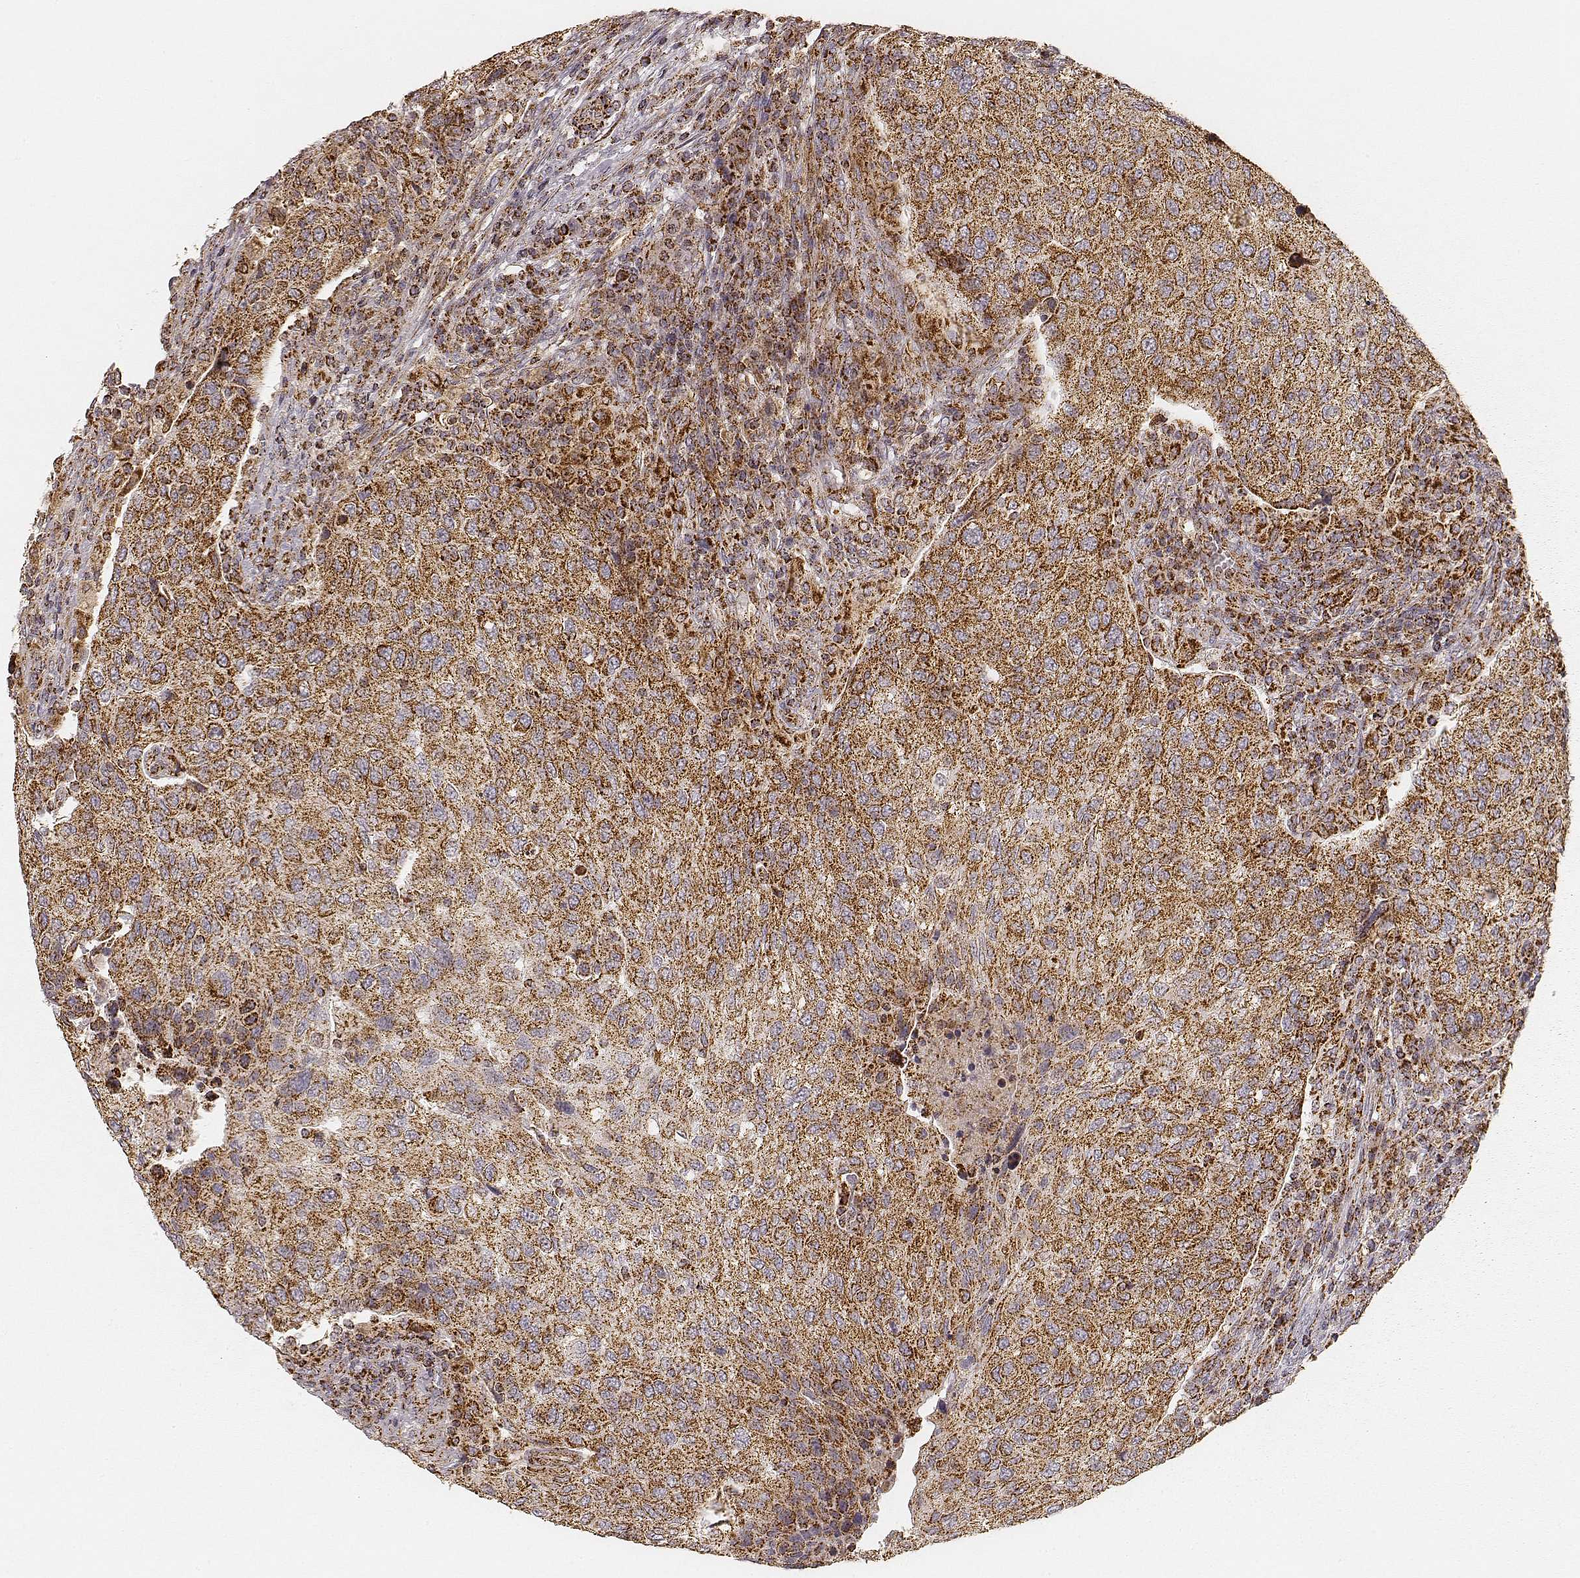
{"staining": {"intensity": "strong", "quantity": ">75%", "location": "cytoplasmic/membranous"}, "tissue": "urothelial cancer", "cell_type": "Tumor cells", "image_type": "cancer", "snomed": [{"axis": "morphology", "description": "Urothelial carcinoma, High grade"}, {"axis": "topography", "description": "Urinary bladder"}], "caption": "This is a histology image of immunohistochemistry (IHC) staining of high-grade urothelial carcinoma, which shows strong expression in the cytoplasmic/membranous of tumor cells.", "gene": "CS", "patient": {"sex": "female", "age": 78}}